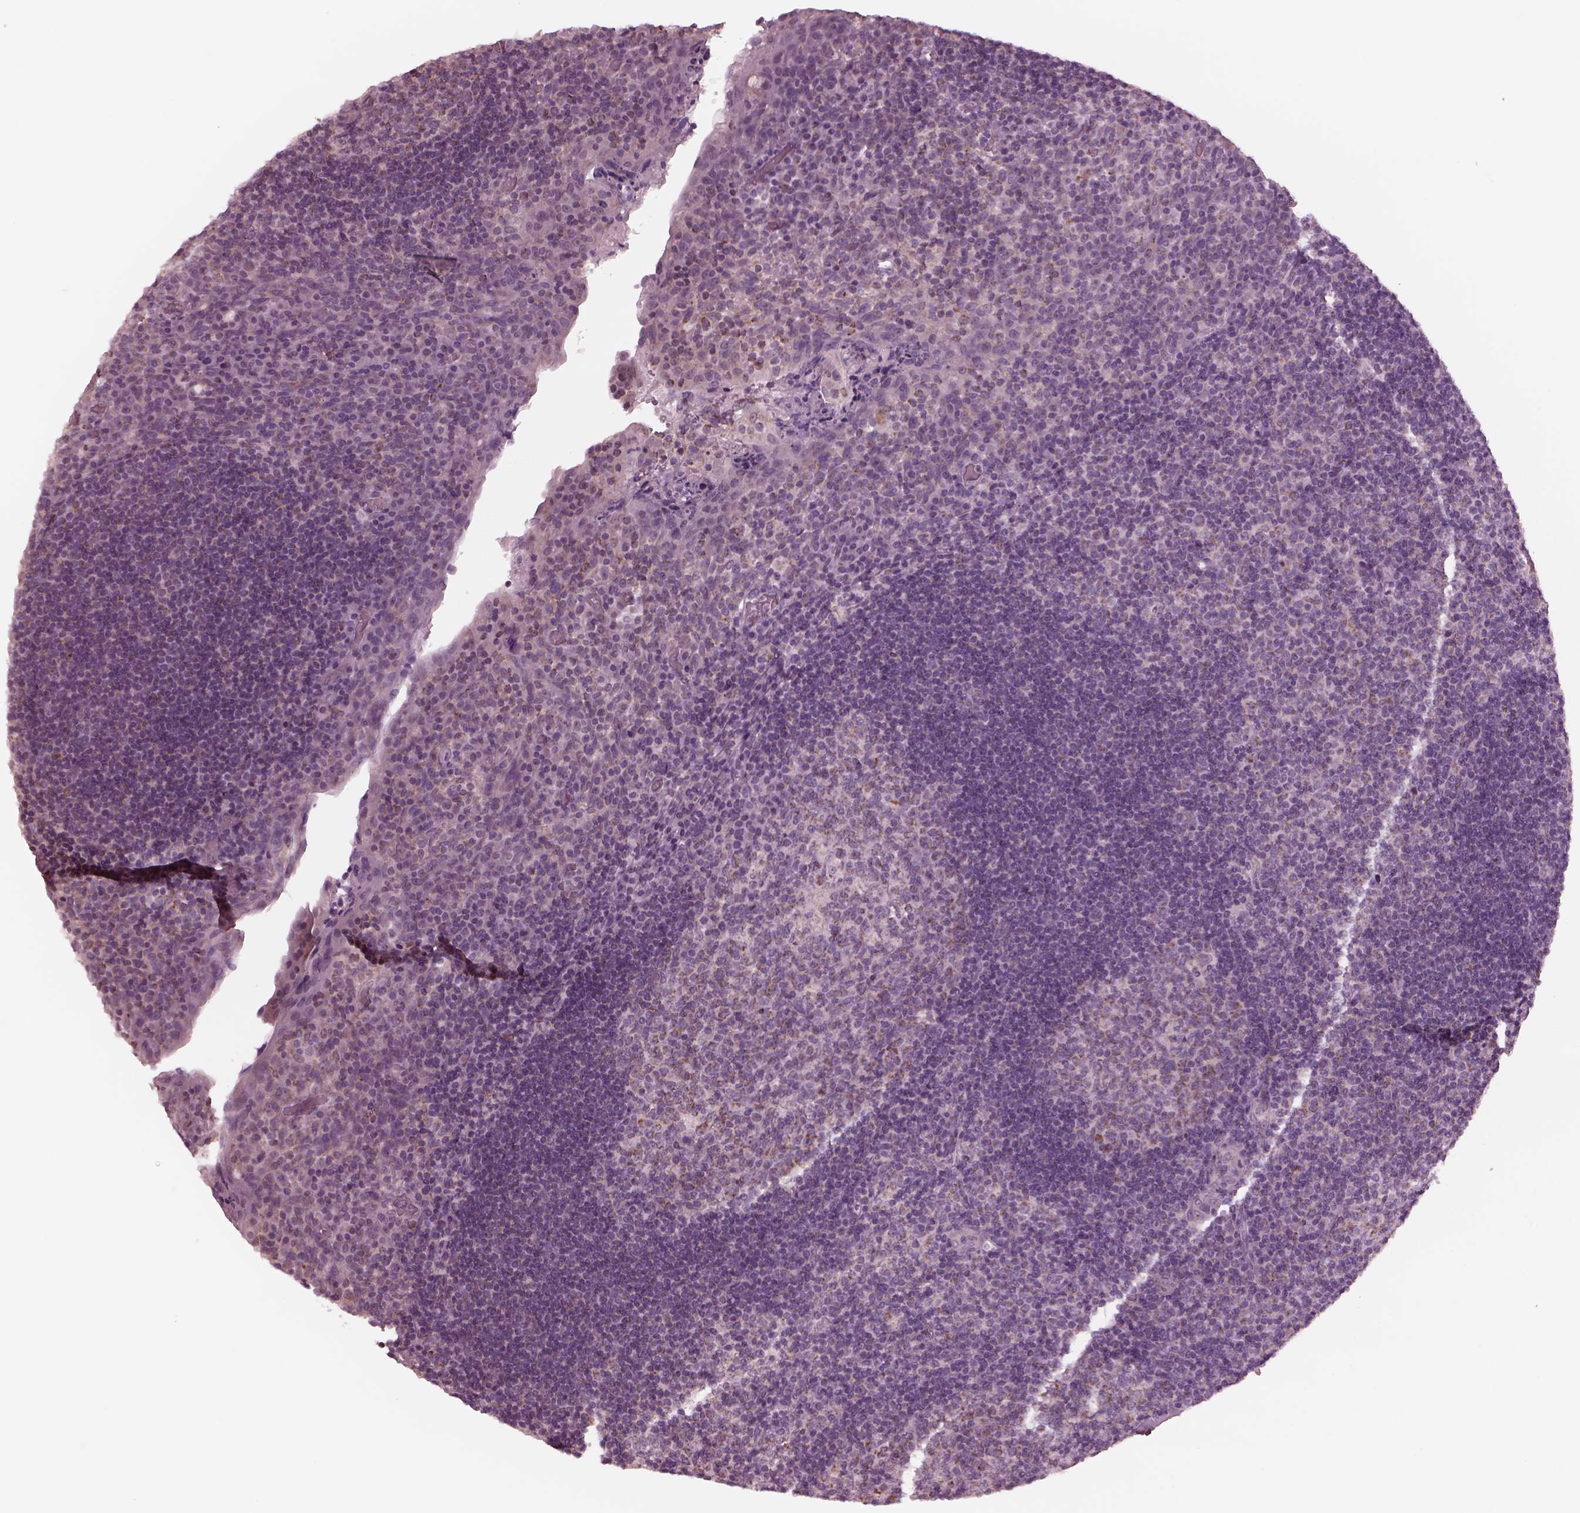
{"staining": {"intensity": "moderate", "quantity": "<25%", "location": "cytoplasmic/membranous"}, "tissue": "tonsil", "cell_type": "Germinal center cells", "image_type": "normal", "snomed": [{"axis": "morphology", "description": "Normal tissue, NOS"}, {"axis": "topography", "description": "Tonsil"}], "caption": "Normal tonsil was stained to show a protein in brown. There is low levels of moderate cytoplasmic/membranous staining in about <25% of germinal center cells.", "gene": "CELSR3", "patient": {"sex": "male", "age": 17}}